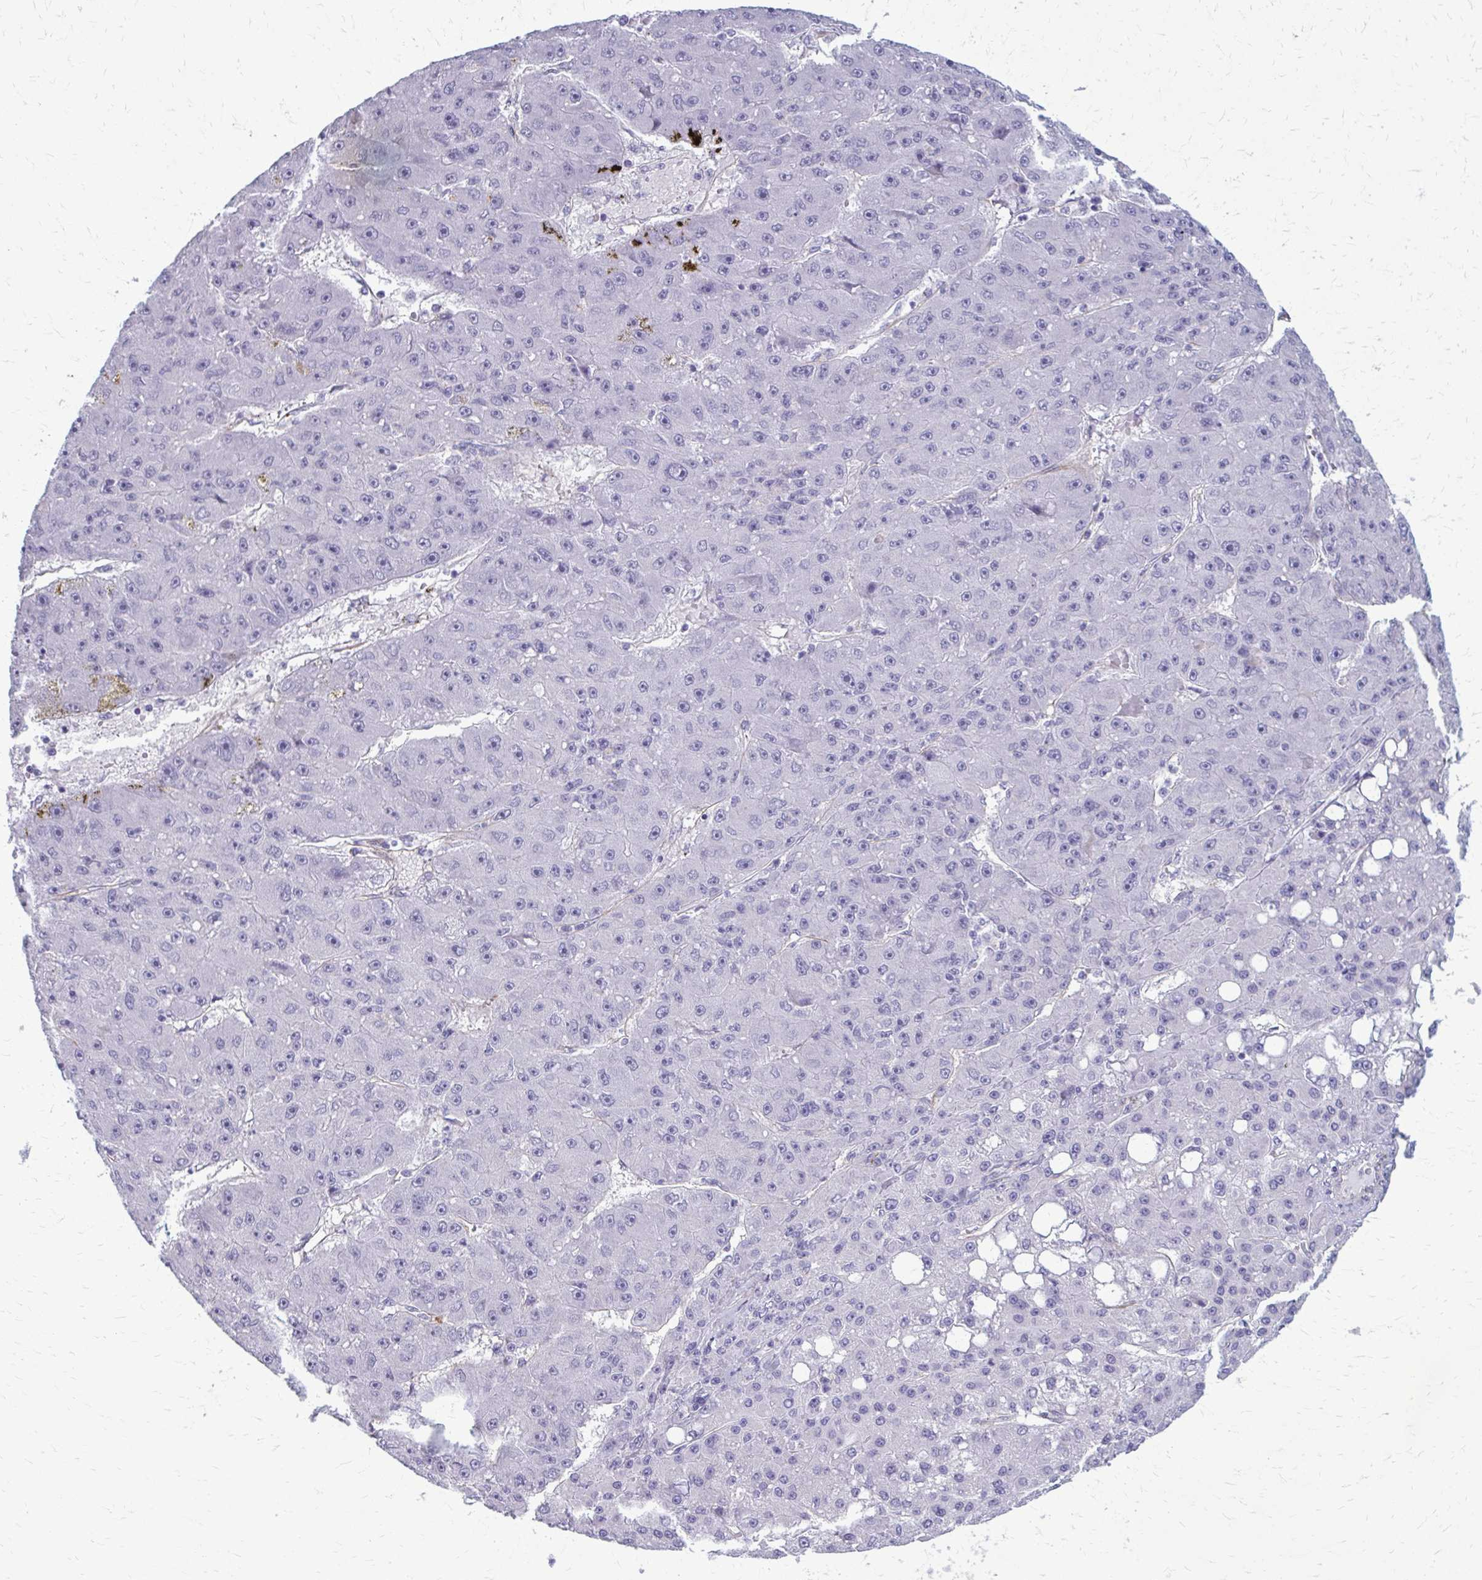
{"staining": {"intensity": "negative", "quantity": "none", "location": "none"}, "tissue": "liver cancer", "cell_type": "Tumor cells", "image_type": "cancer", "snomed": [{"axis": "morphology", "description": "Carcinoma, Hepatocellular, NOS"}, {"axis": "topography", "description": "Liver"}], "caption": "An immunohistochemistry image of hepatocellular carcinoma (liver) is shown. There is no staining in tumor cells of hepatocellular carcinoma (liver).", "gene": "CASQ2", "patient": {"sex": "male", "age": 67}}